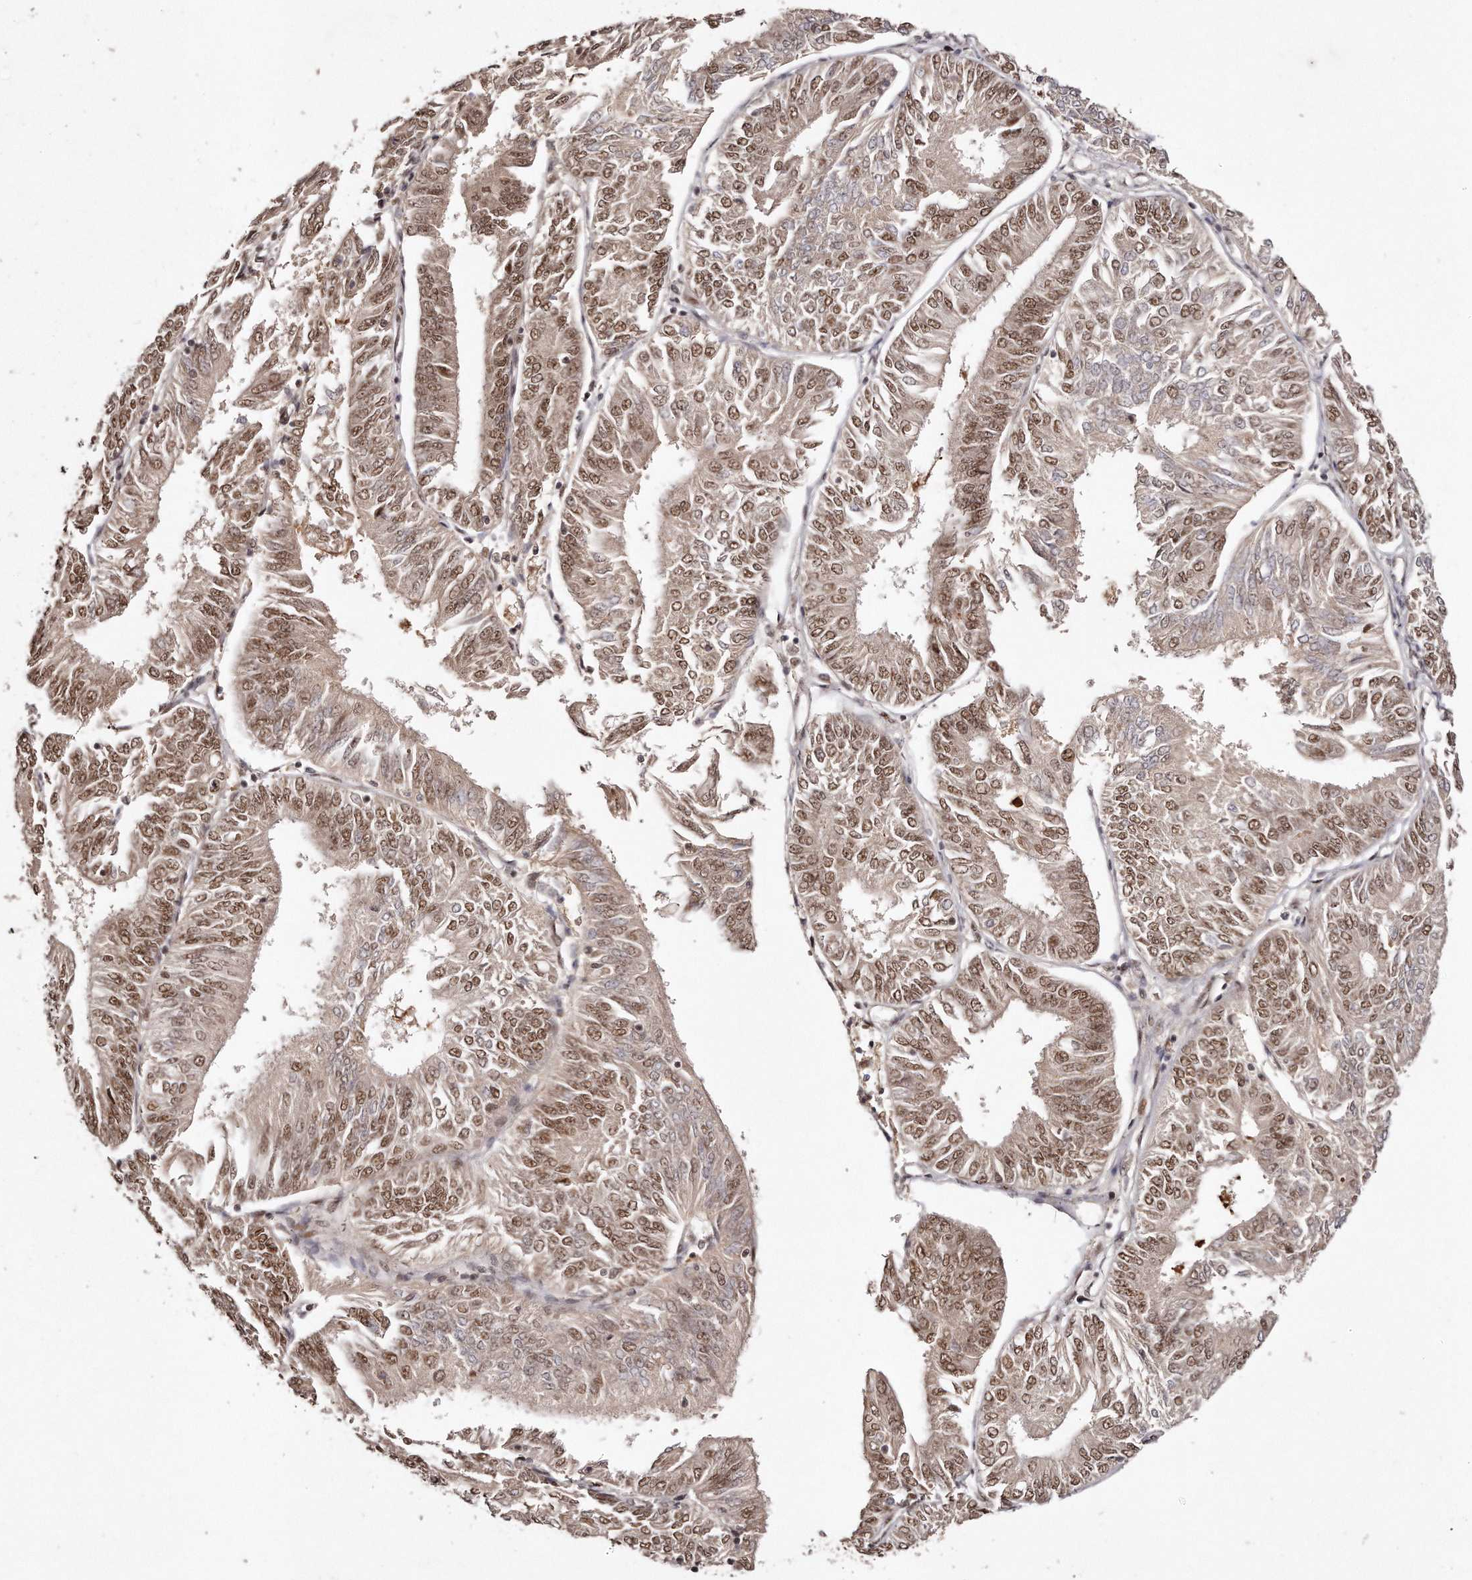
{"staining": {"intensity": "moderate", "quantity": ">75%", "location": "nuclear"}, "tissue": "endometrial cancer", "cell_type": "Tumor cells", "image_type": "cancer", "snomed": [{"axis": "morphology", "description": "Adenocarcinoma, NOS"}, {"axis": "topography", "description": "Endometrium"}], "caption": "Moderate nuclear expression for a protein is appreciated in about >75% of tumor cells of adenocarcinoma (endometrial) using immunohistochemistry (IHC).", "gene": "SOX4", "patient": {"sex": "female", "age": 58}}